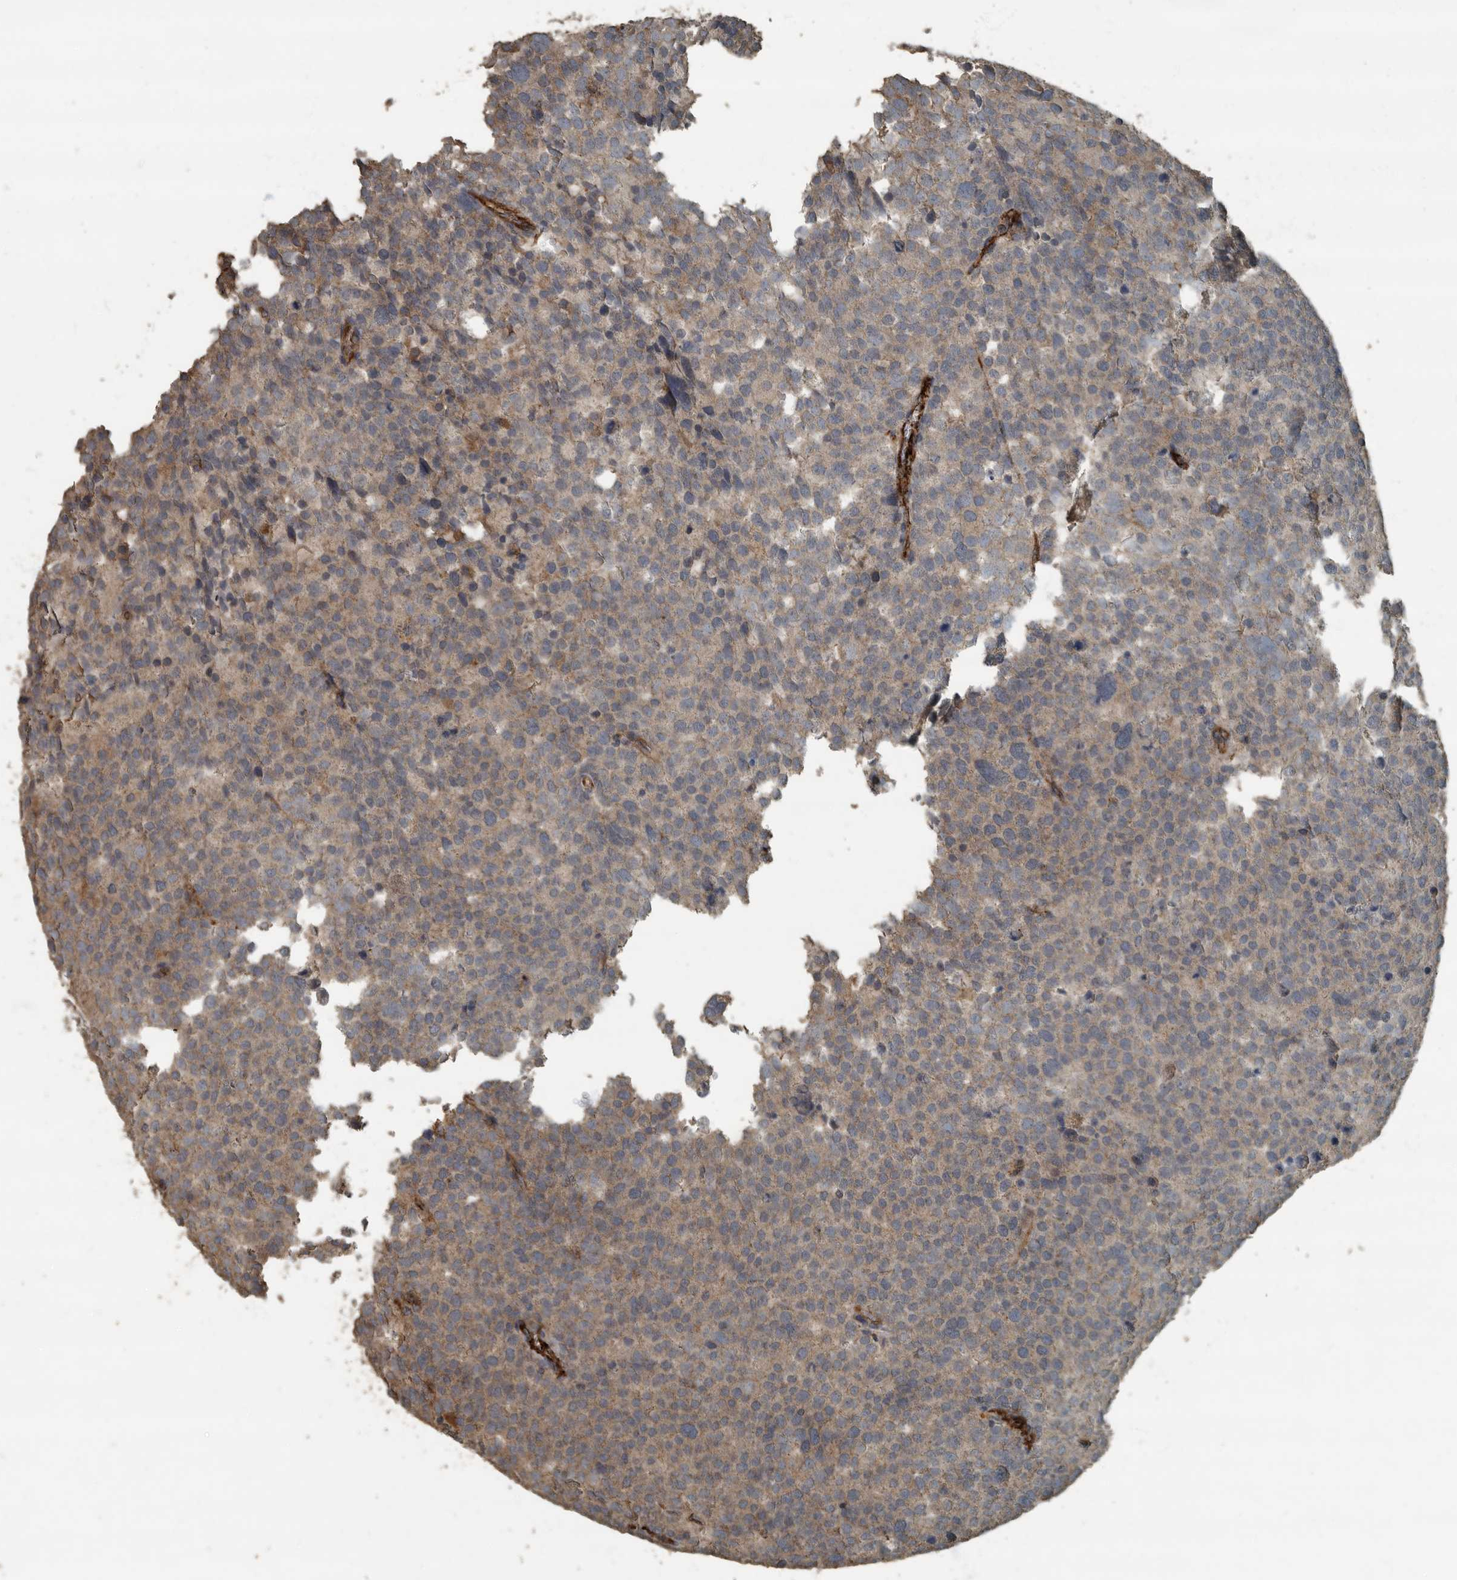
{"staining": {"intensity": "weak", "quantity": ">75%", "location": "cytoplasmic/membranous"}, "tissue": "testis cancer", "cell_type": "Tumor cells", "image_type": "cancer", "snomed": [{"axis": "morphology", "description": "Seminoma, NOS"}, {"axis": "topography", "description": "Testis"}], "caption": "Human testis cancer stained with a brown dye shows weak cytoplasmic/membranous positive positivity in approximately >75% of tumor cells.", "gene": "IL15RA", "patient": {"sex": "male", "age": 71}}